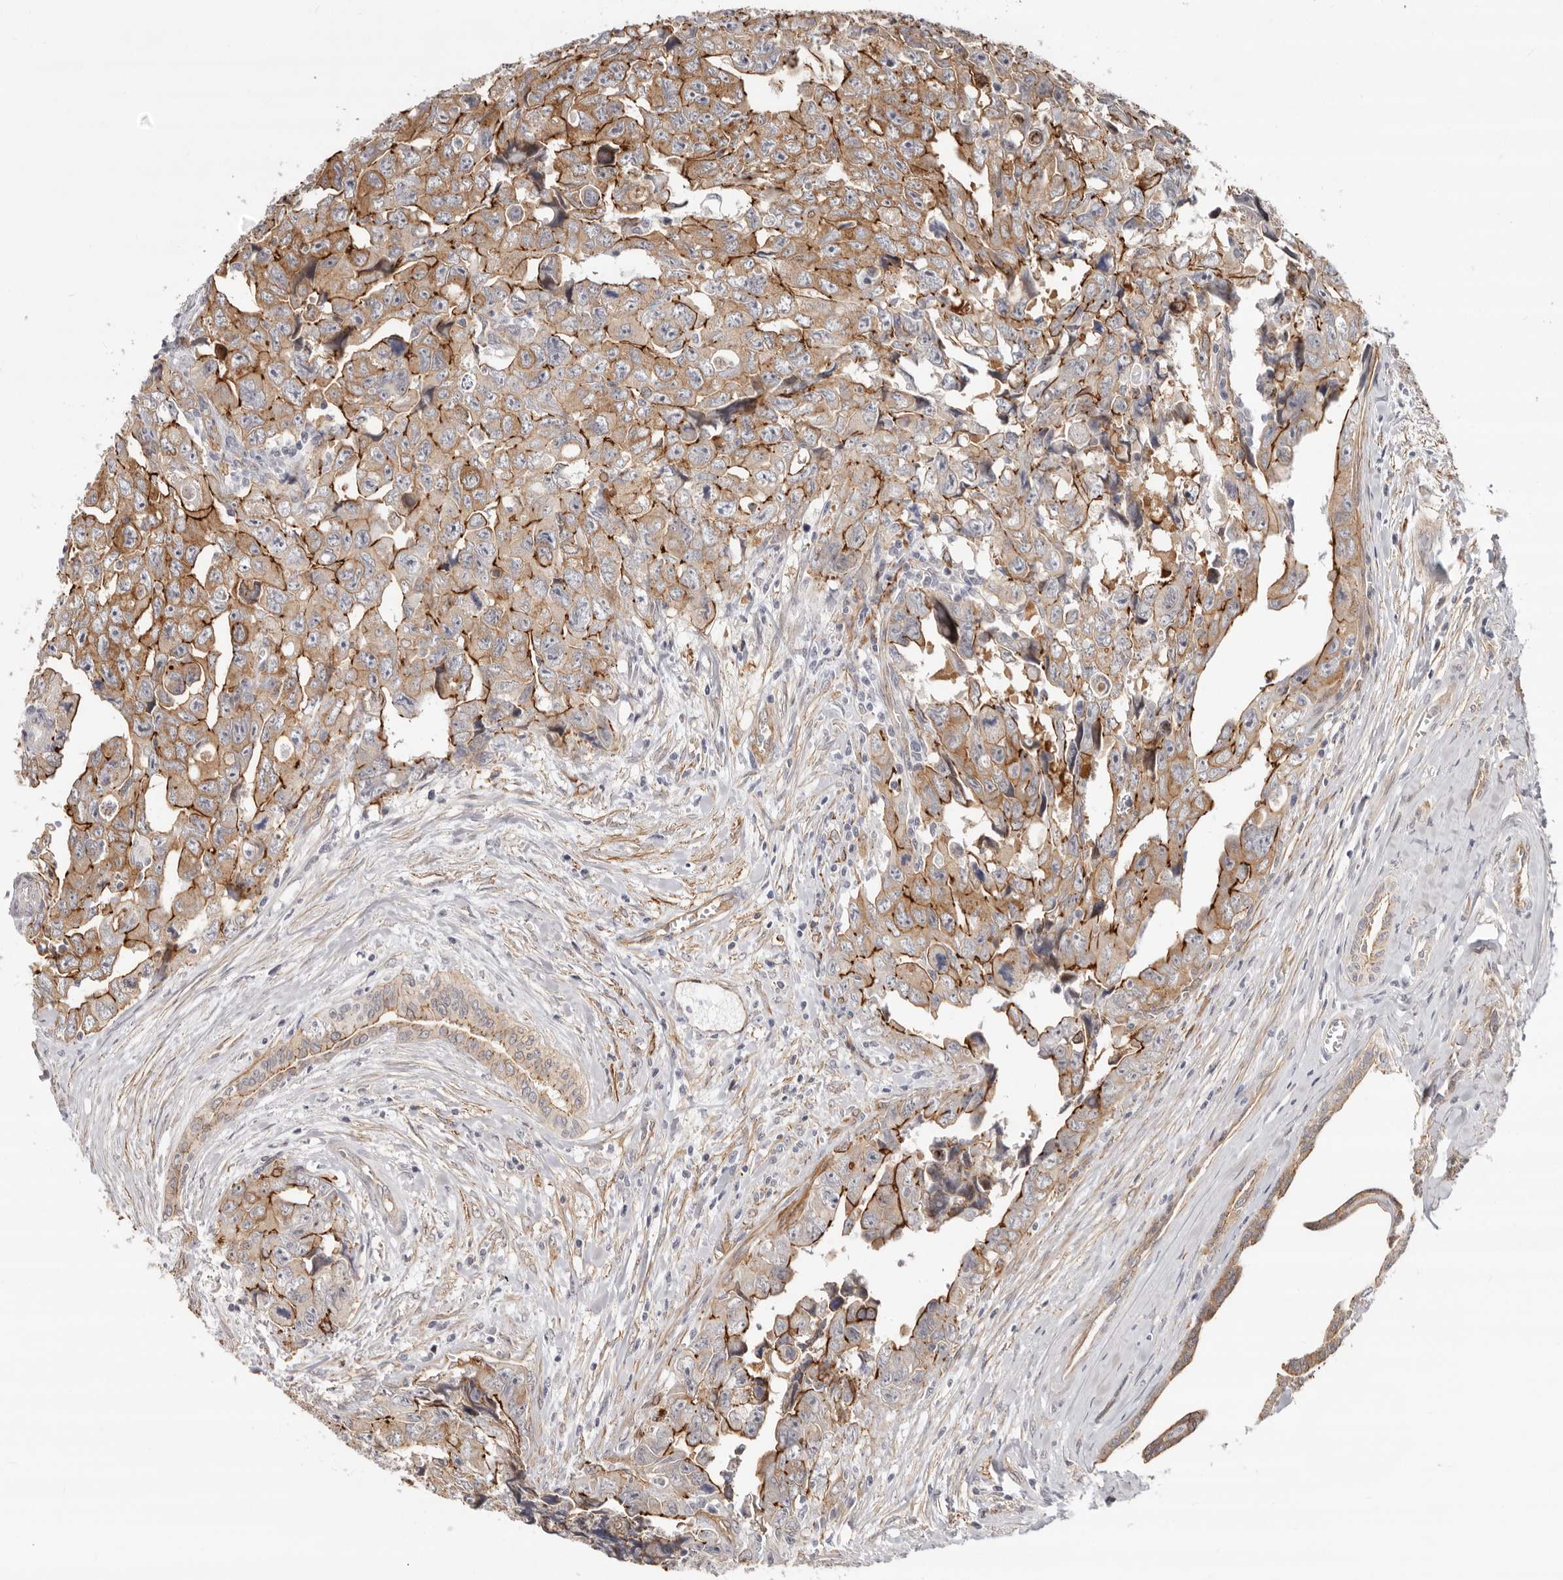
{"staining": {"intensity": "moderate", "quantity": ">75%", "location": "cytoplasmic/membranous"}, "tissue": "testis cancer", "cell_type": "Tumor cells", "image_type": "cancer", "snomed": [{"axis": "morphology", "description": "Carcinoma, Embryonal, NOS"}, {"axis": "topography", "description": "Testis"}], "caption": "Tumor cells exhibit moderate cytoplasmic/membranous positivity in approximately >75% of cells in embryonal carcinoma (testis).", "gene": "SZT2", "patient": {"sex": "male", "age": 28}}